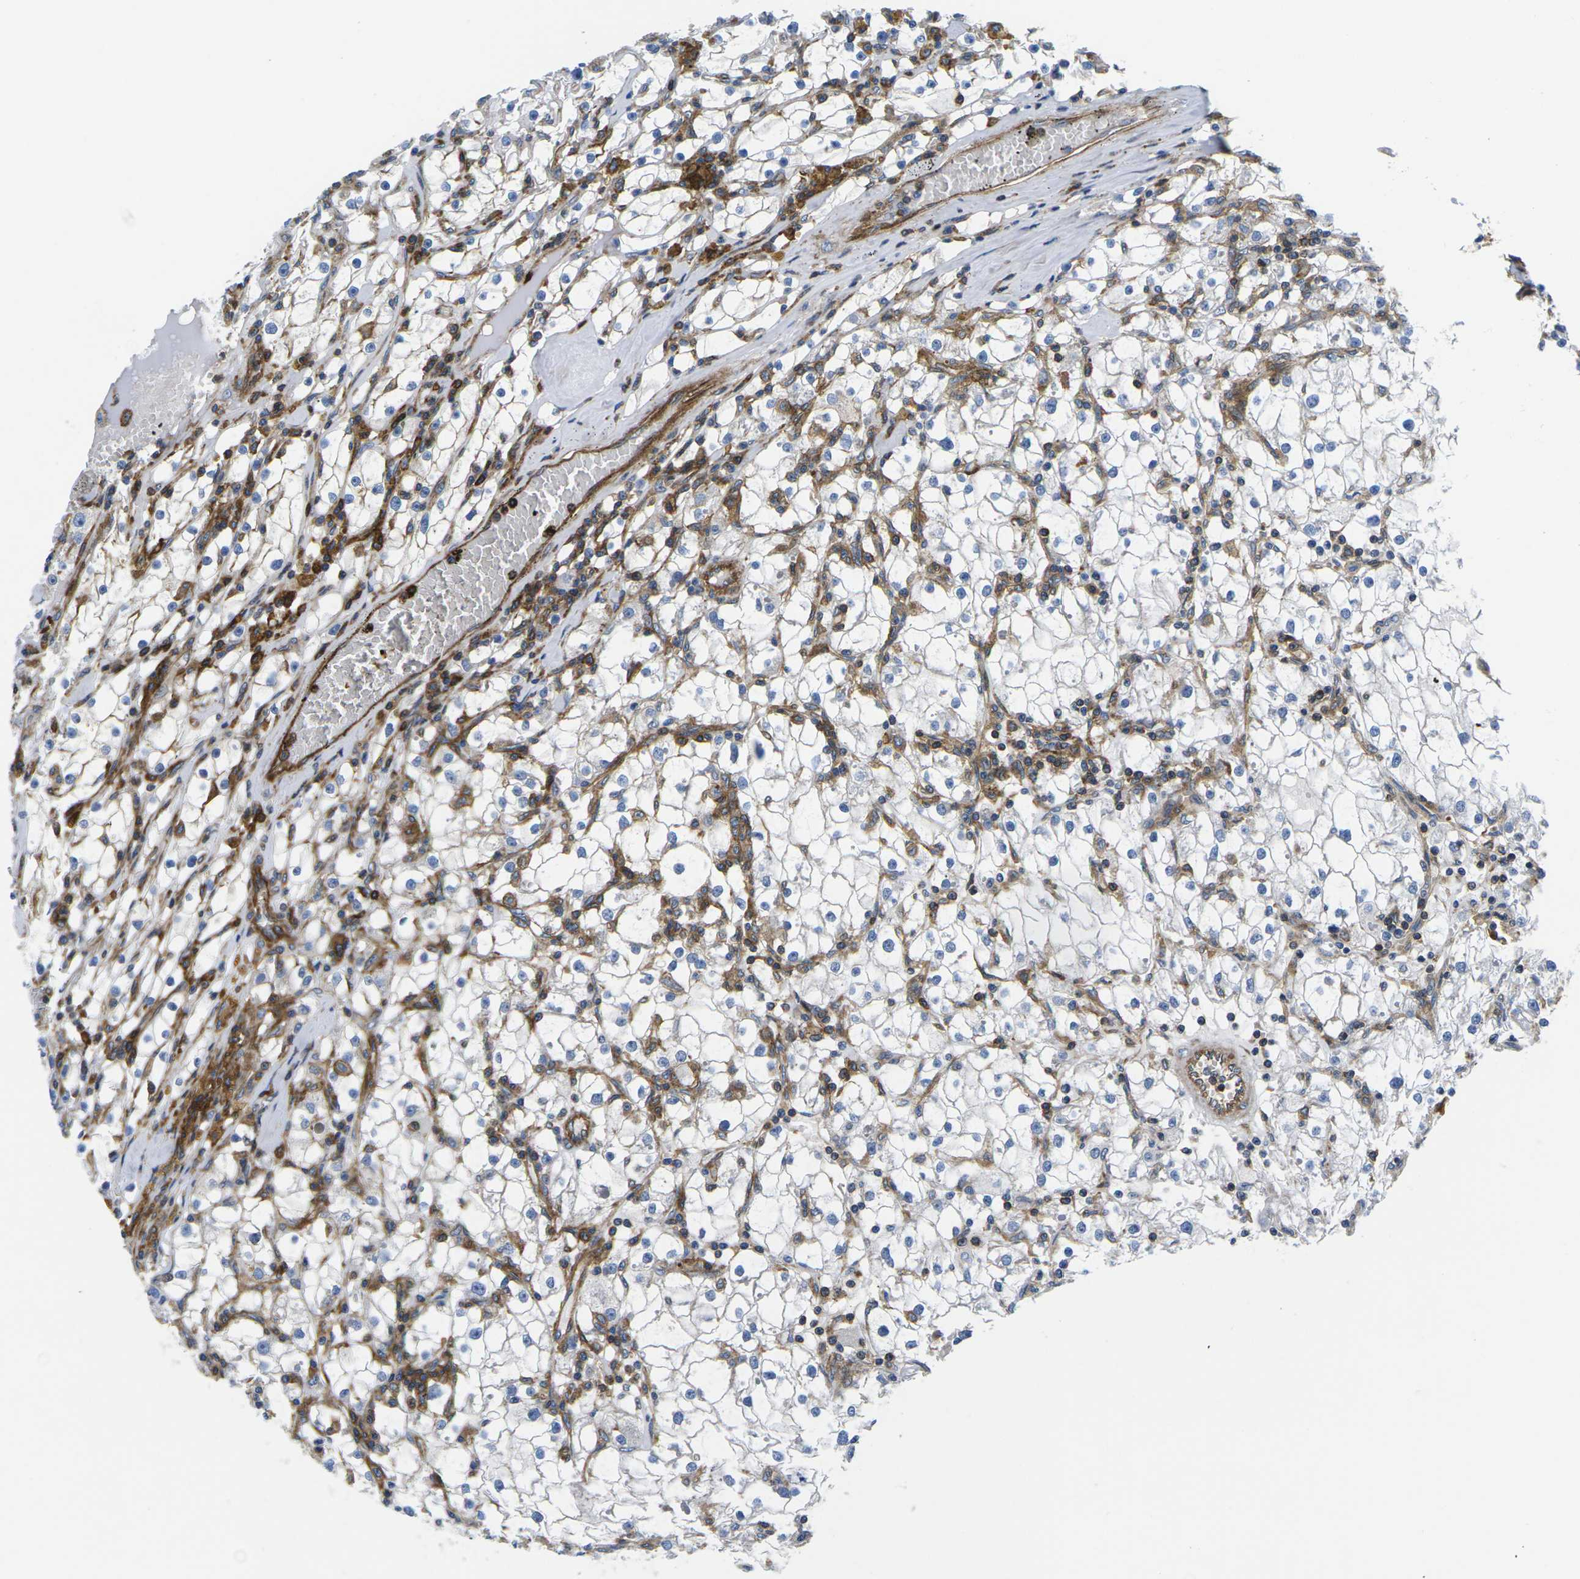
{"staining": {"intensity": "negative", "quantity": "none", "location": "none"}, "tissue": "renal cancer", "cell_type": "Tumor cells", "image_type": "cancer", "snomed": [{"axis": "morphology", "description": "Adenocarcinoma, NOS"}, {"axis": "topography", "description": "Kidney"}], "caption": "The micrograph exhibits no staining of tumor cells in renal cancer. (Stains: DAB (3,3'-diaminobenzidine) immunohistochemistry (IHC) with hematoxylin counter stain, Microscopy: brightfield microscopy at high magnification).", "gene": "IQGAP1", "patient": {"sex": "male", "age": 56}}